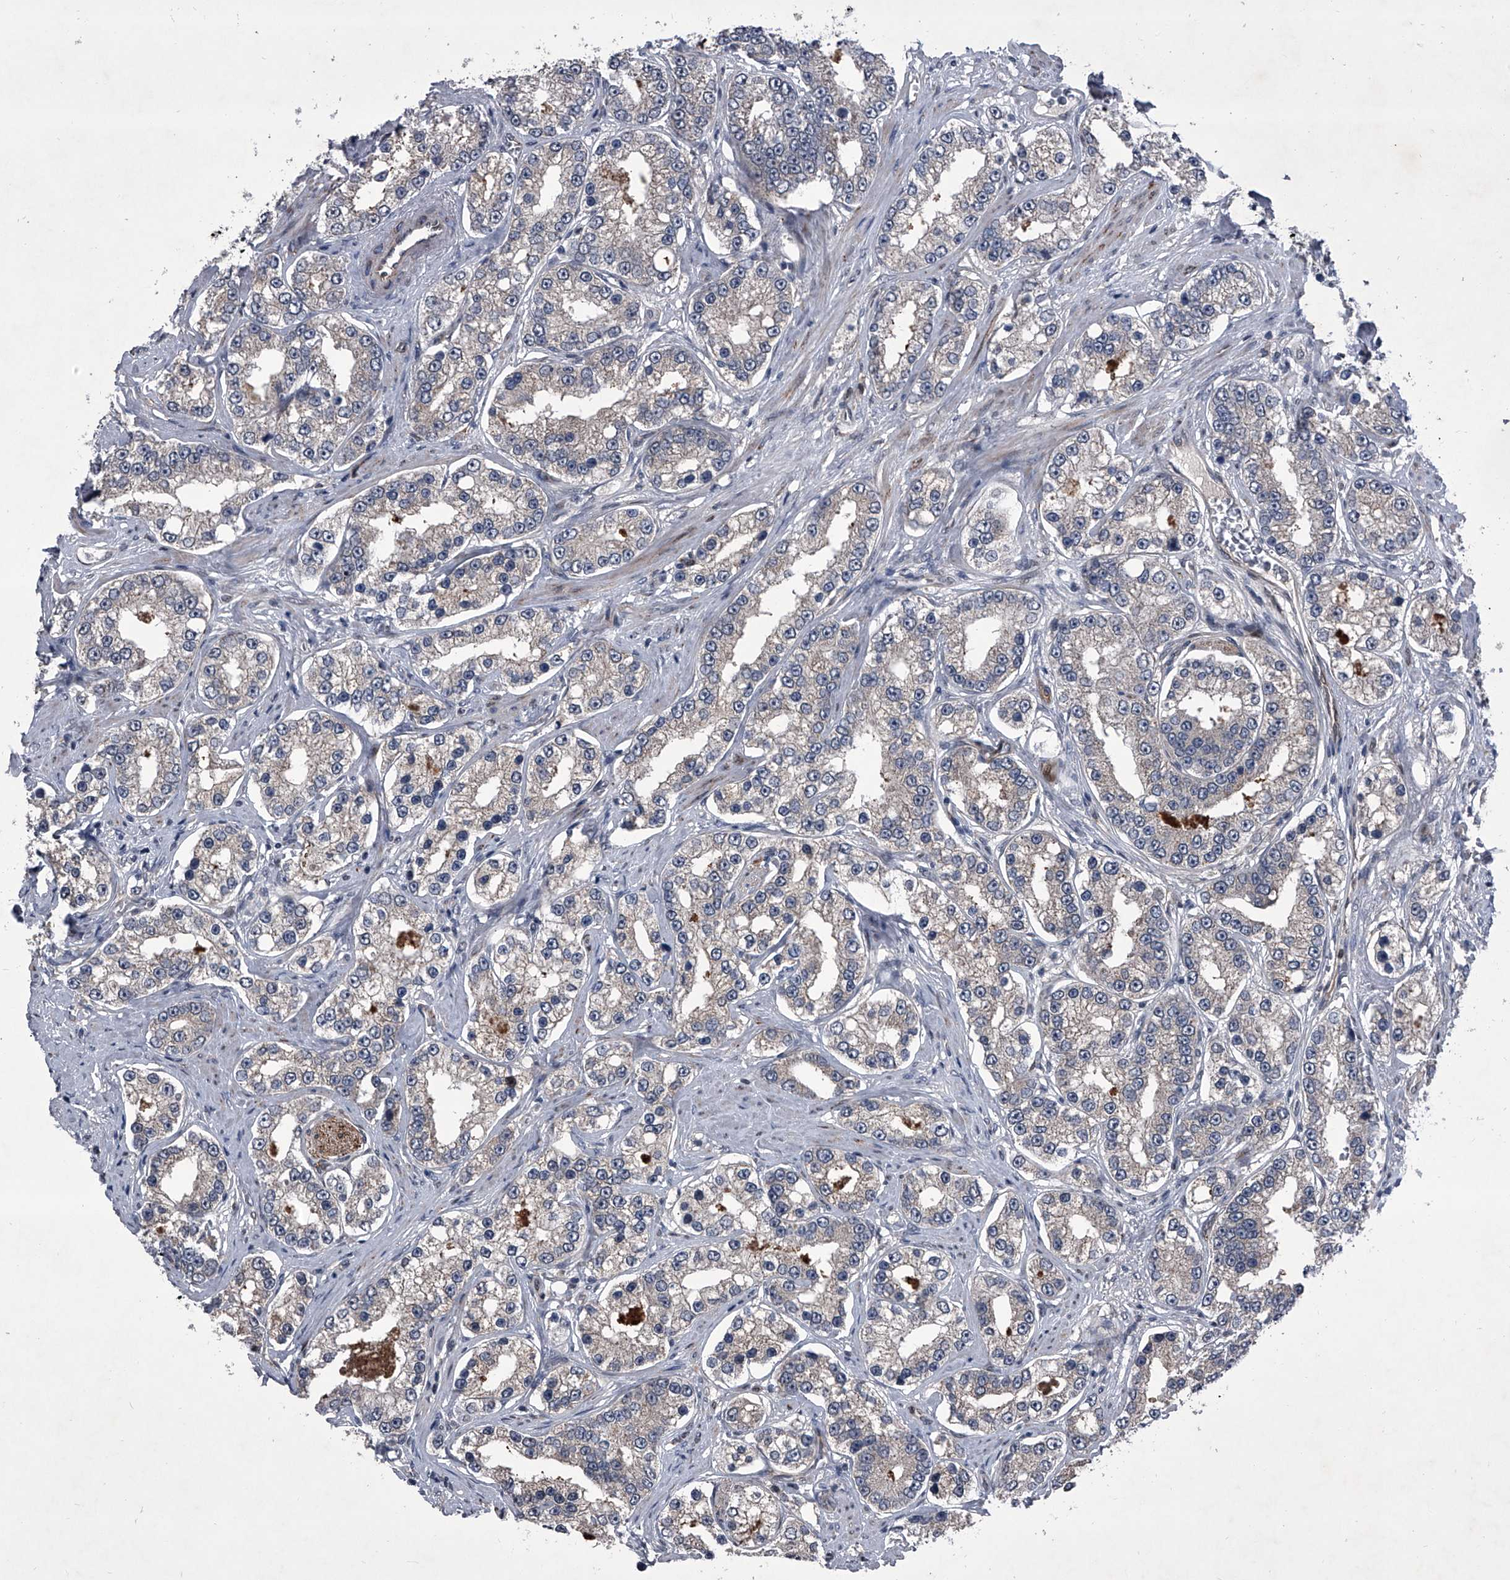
{"staining": {"intensity": "weak", "quantity": "<25%", "location": "cytoplasmic/membranous"}, "tissue": "prostate cancer", "cell_type": "Tumor cells", "image_type": "cancer", "snomed": [{"axis": "morphology", "description": "Normal tissue, NOS"}, {"axis": "morphology", "description": "Adenocarcinoma, High grade"}, {"axis": "topography", "description": "Prostate"}], "caption": "This is an immunohistochemistry (IHC) image of human prostate high-grade adenocarcinoma. There is no positivity in tumor cells.", "gene": "ELK4", "patient": {"sex": "male", "age": 83}}